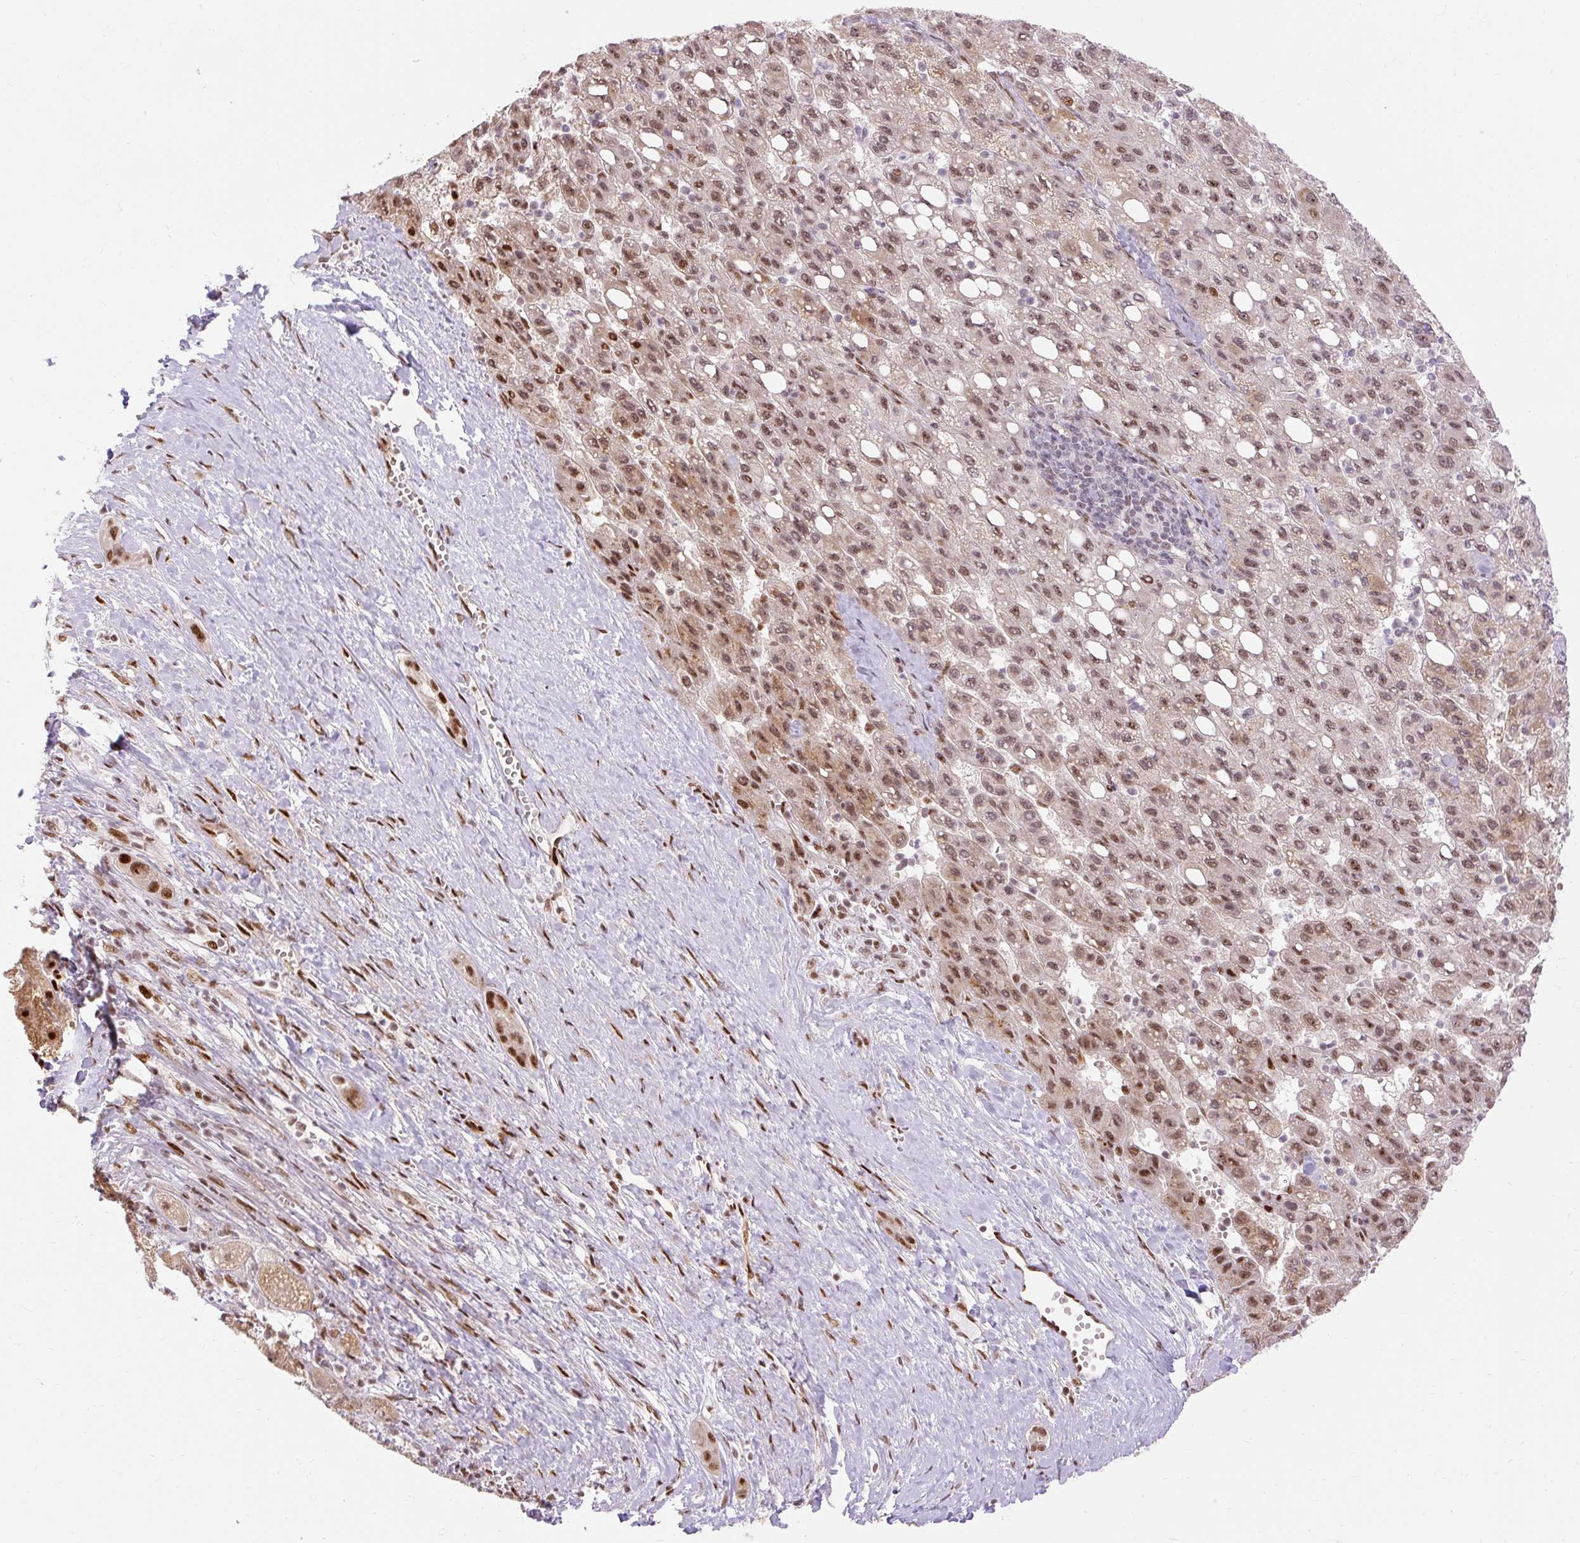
{"staining": {"intensity": "moderate", "quantity": ">75%", "location": "nuclear"}, "tissue": "liver cancer", "cell_type": "Tumor cells", "image_type": "cancer", "snomed": [{"axis": "morphology", "description": "Carcinoma, Hepatocellular, NOS"}, {"axis": "topography", "description": "Liver"}], "caption": "Brown immunohistochemical staining in human hepatocellular carcinoma (liver) exhibits moderate nuclear positivity in approximately >75% of tumor cells. Using DAB (brown) and hematoxylin (blue) stains, captured at high magnification using brightfield microscopy.", "gene": "MECOM", "patient": {"sex": "female", "age": 82}}